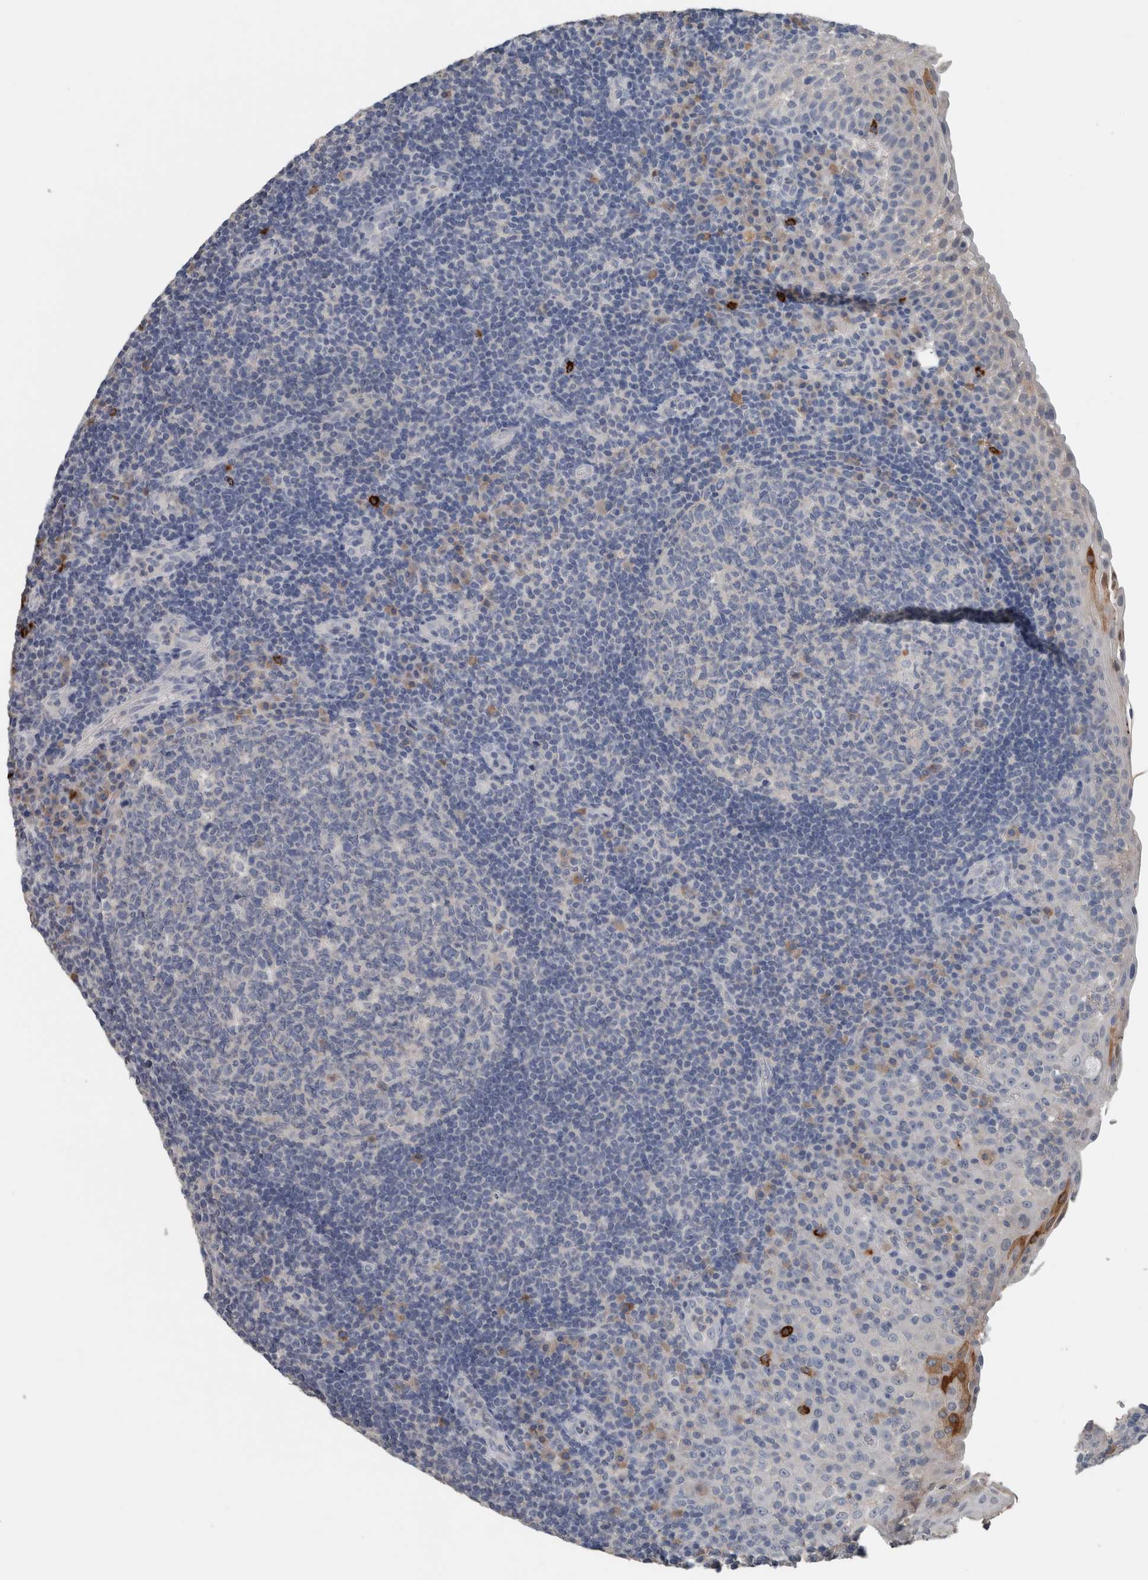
{"staining": {"intensity": "negative", "quantity": "none", "location": "none"}, "tissue": "tonsil", "cell_type": "Germinal center cells", "image_type": "normal", "snomed": [{"axis": "morphology", "description": "Normal tissue, NOS"}, {"axis": "topography", "description": "Tonsil"}], "caption": "A photomicrograph of human tonsil is negative for staining in germinal center cells. (DAB (3,3'-diaminobenzidine) IHC visualized using brightfield microscopy, high magnification).", "gene": "CRNN", "patient": {"sex": "female", "age": 40}}